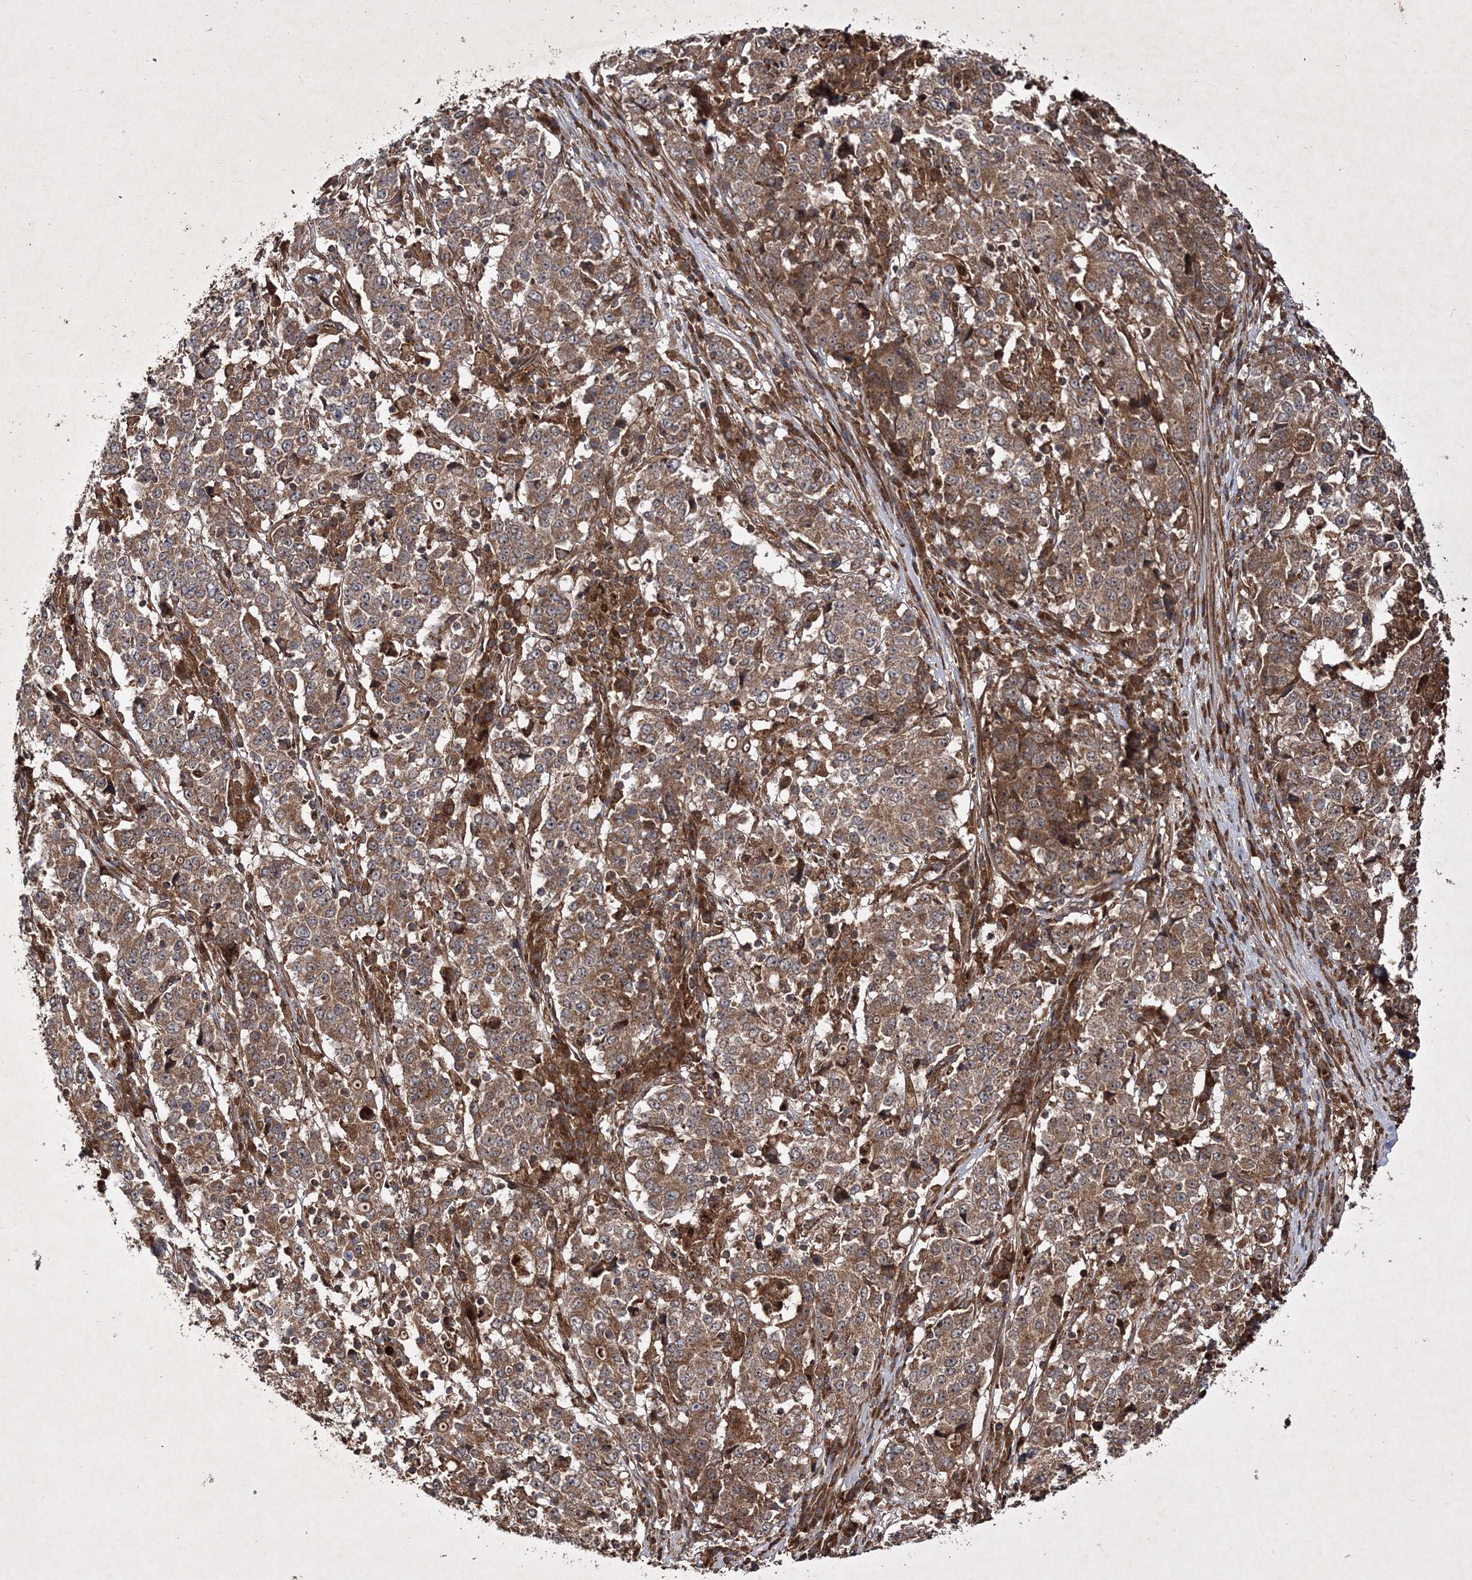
{"staining": {"intensity": "moderate", "quantity": ">75%", "location": "cytoplasmic/membranous"}, "tissue": "stomach cancer", "cell_type": "Tumor cells", "image_type": "cancer", "snomed": [{"axis": "morphology", "description": "Adenocarcinoma, NOS"}, {"axis": "topography", "description": "Stomach"}], "caption": "The immunohistochemical stain labels moderate cytoplasmic/membranous expression in tumor cells of stomach cancer tissue.", "gene": "DNAJC13", "patient": {"sex": "male", "age": 59}}